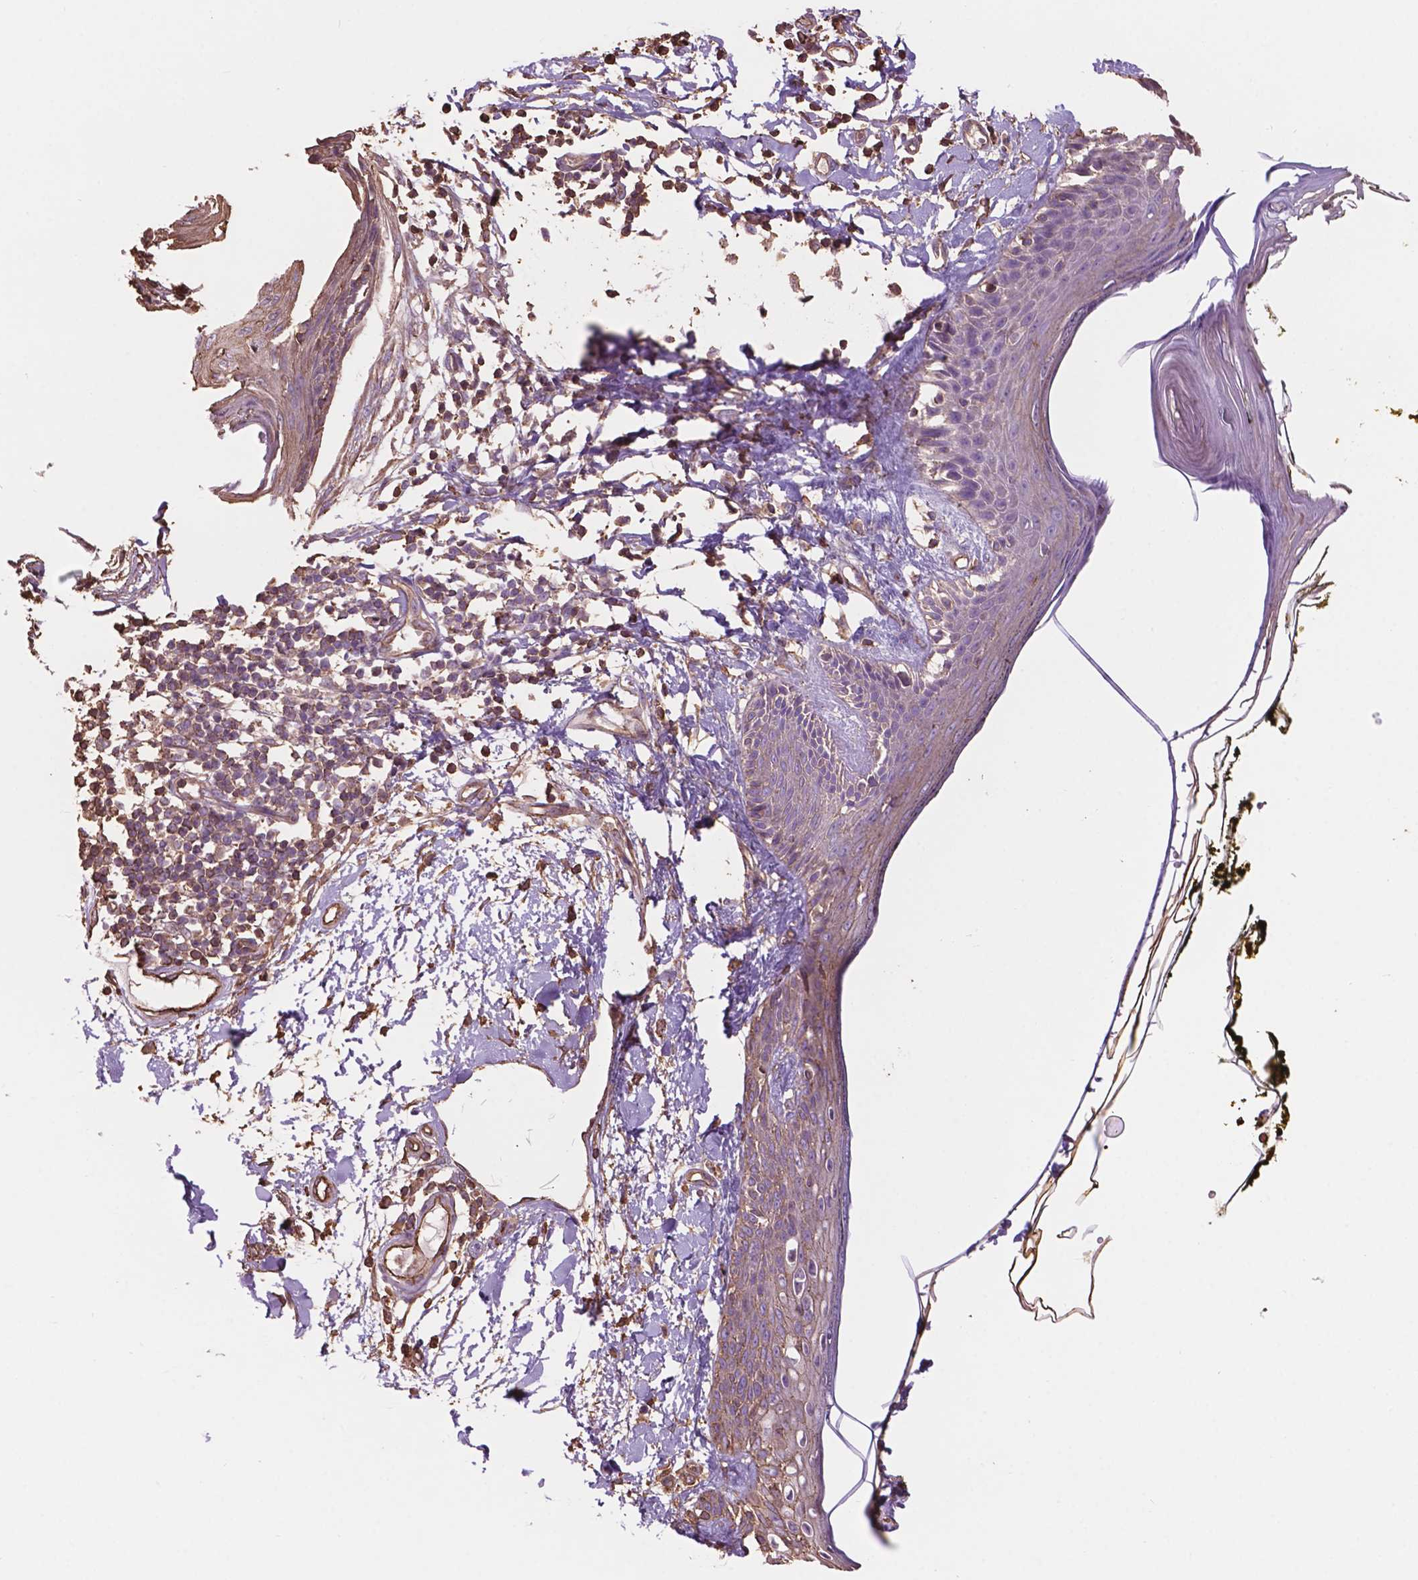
{"staining": {"intensity": "strong", "quantity": ">75%", "location": "cytoplasmic/membranous,nuclear"}, "tissue": "skin", "cell_type": "Fibroblasts", "image_type": "normal", "snomed": [{"axis": "morphology", "description": "Normal tissue, NOS"}, {"axis": "topography", "description": "Skin"}], "caption": "Strong cytoplasmic/membranous,nuclear protein positivity is present in about >75% of fibroblasts in skin.", "gene": "NIPA2", "patient": {"sex": "male", "age": 76}}